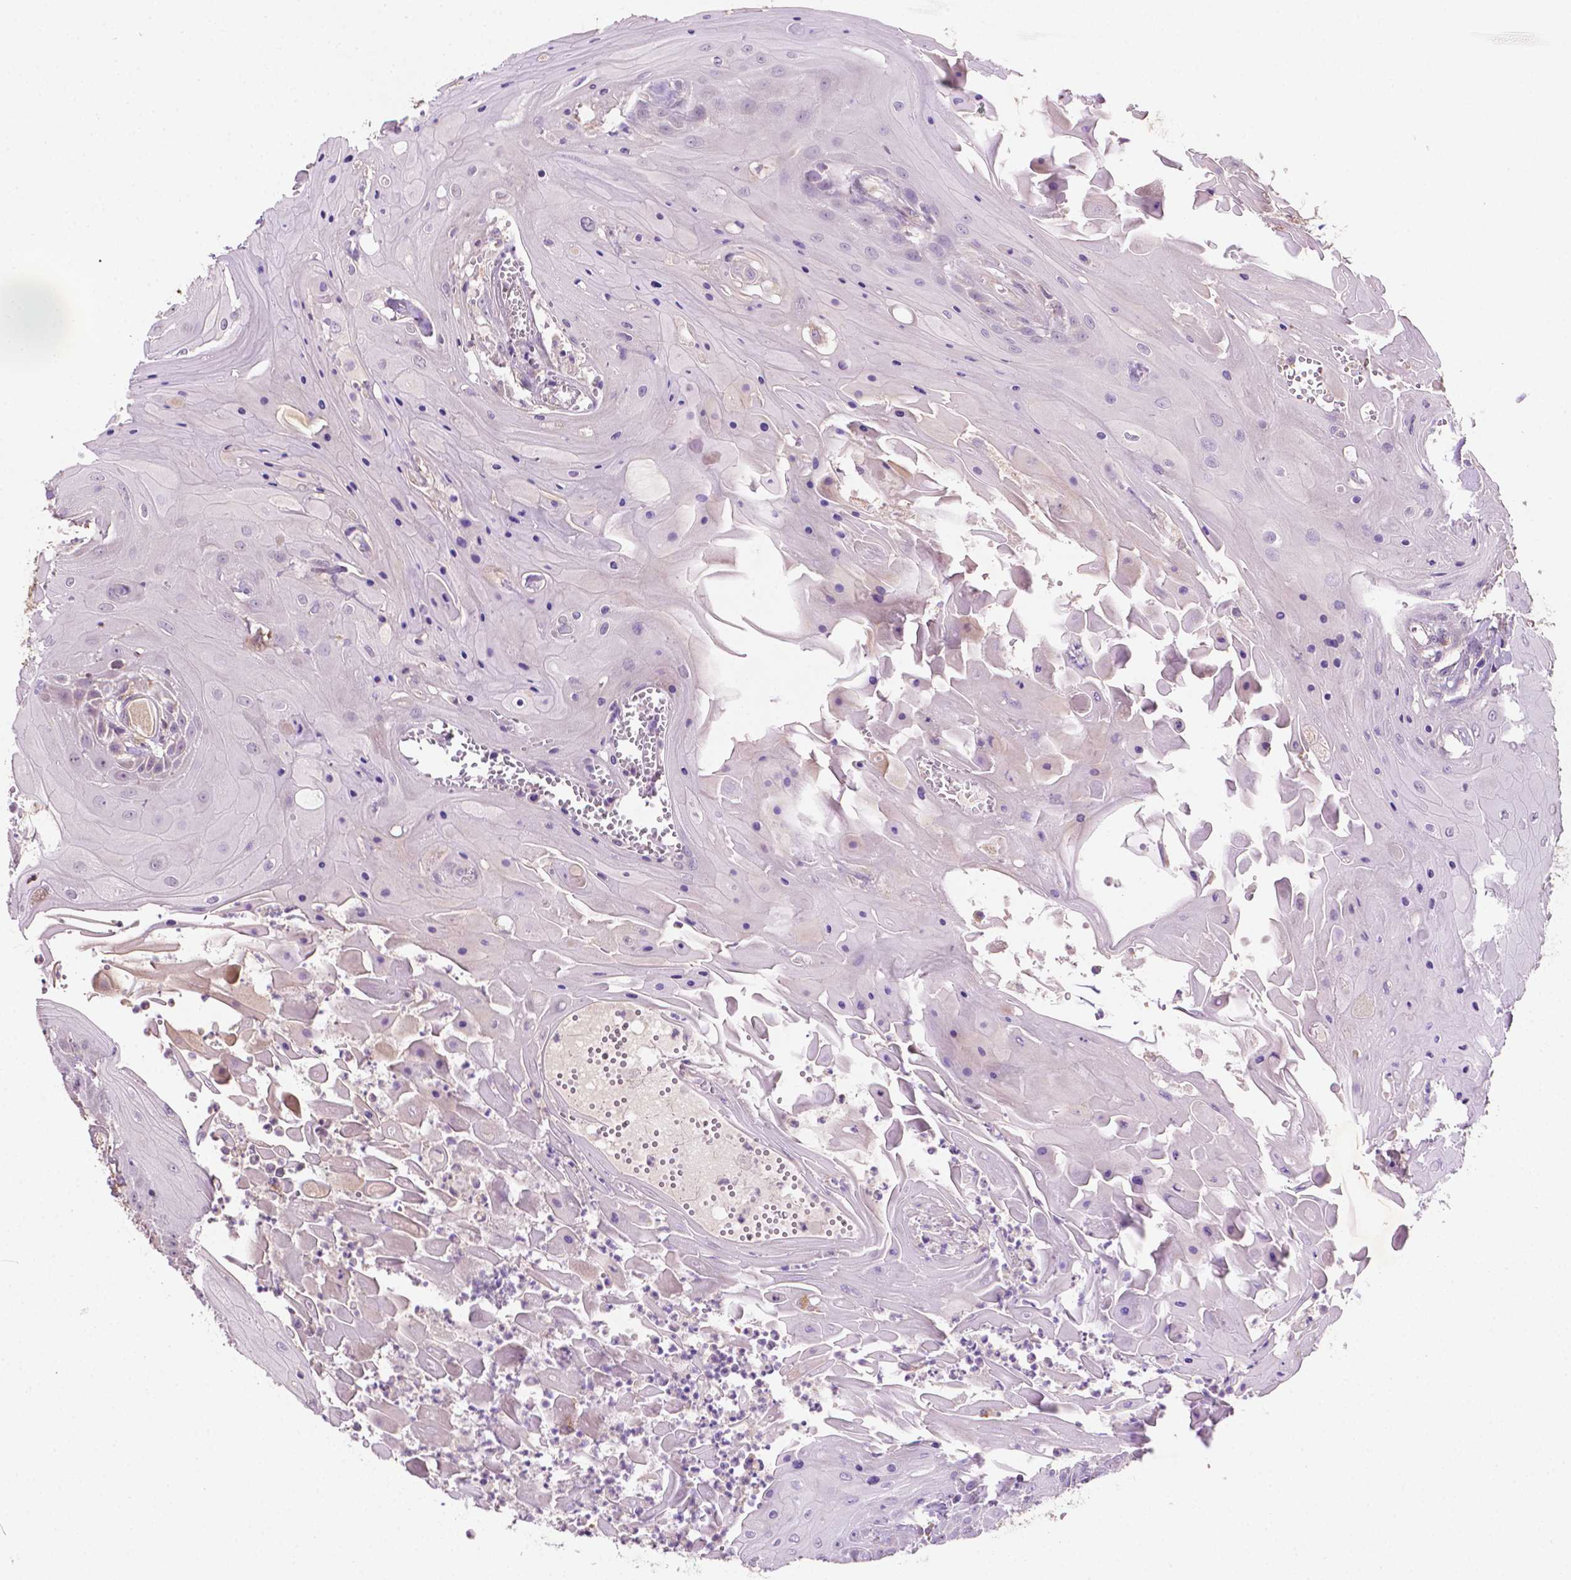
{"staining": {"intensity": "negative", "quantity": "none", "location": "none"}, "tissue": "head and neck cancer", "cell_type": "Tumor cells", "image_type": "cancer", "snomed": [{"axis": "morphology", "description": "Squamous cell carcinoma, NOS"}, {"axis": "topography", "description": "Skin"}, {"axis": "topography", "description": "Head-Neck"}], "caption": "Tumor cells are negative for brown protein staining in head and neck squamous cell carcinoma.", "gene": "LRR1", "patient": {"sex": "male", "age": 80}}